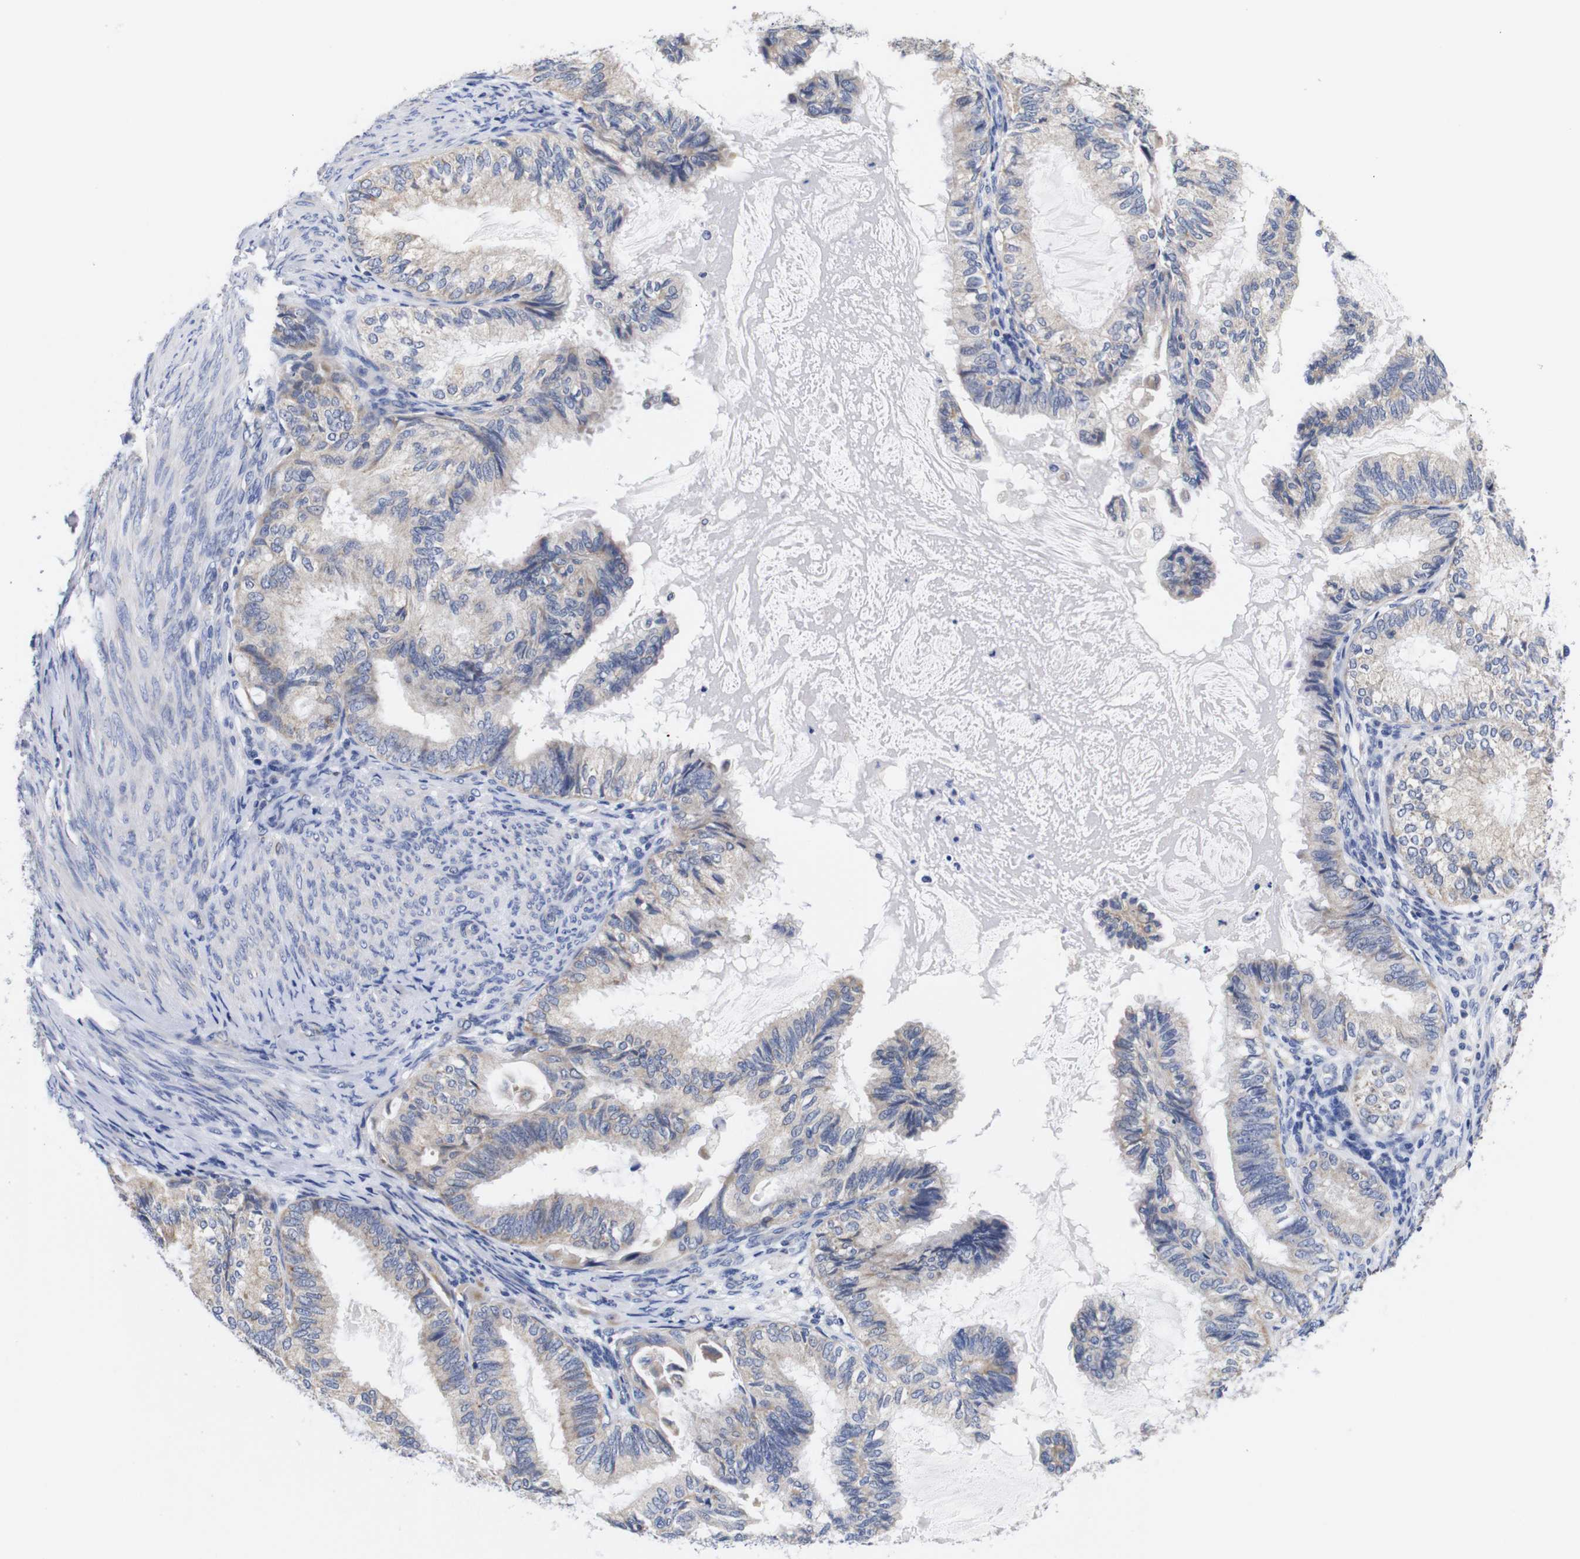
{"staining": {"intensity": "weak", "quantity": "<25%", "location": "cytoplasmic/membranous"}, "tissue": "cervical cancer", "cell_type": "Tumor cells", "image_type": "cancer", "snomed": [{"axis": "morphology", "description": "Normal tissue, NOS"}, {"axis": "morphology", "description": "Adenocarcinoma, NOS"}, {"axis": "topography", "description": "Cervix"}, {"axis": "topography", "description": "Endometrium"}], "caption": "Cervical adenocarcinoma was stained to show a protein in brown. There is no significant expression in tumor cells.", "gene": "OPN3", "patient": {"sex": "female", "age": 86}}